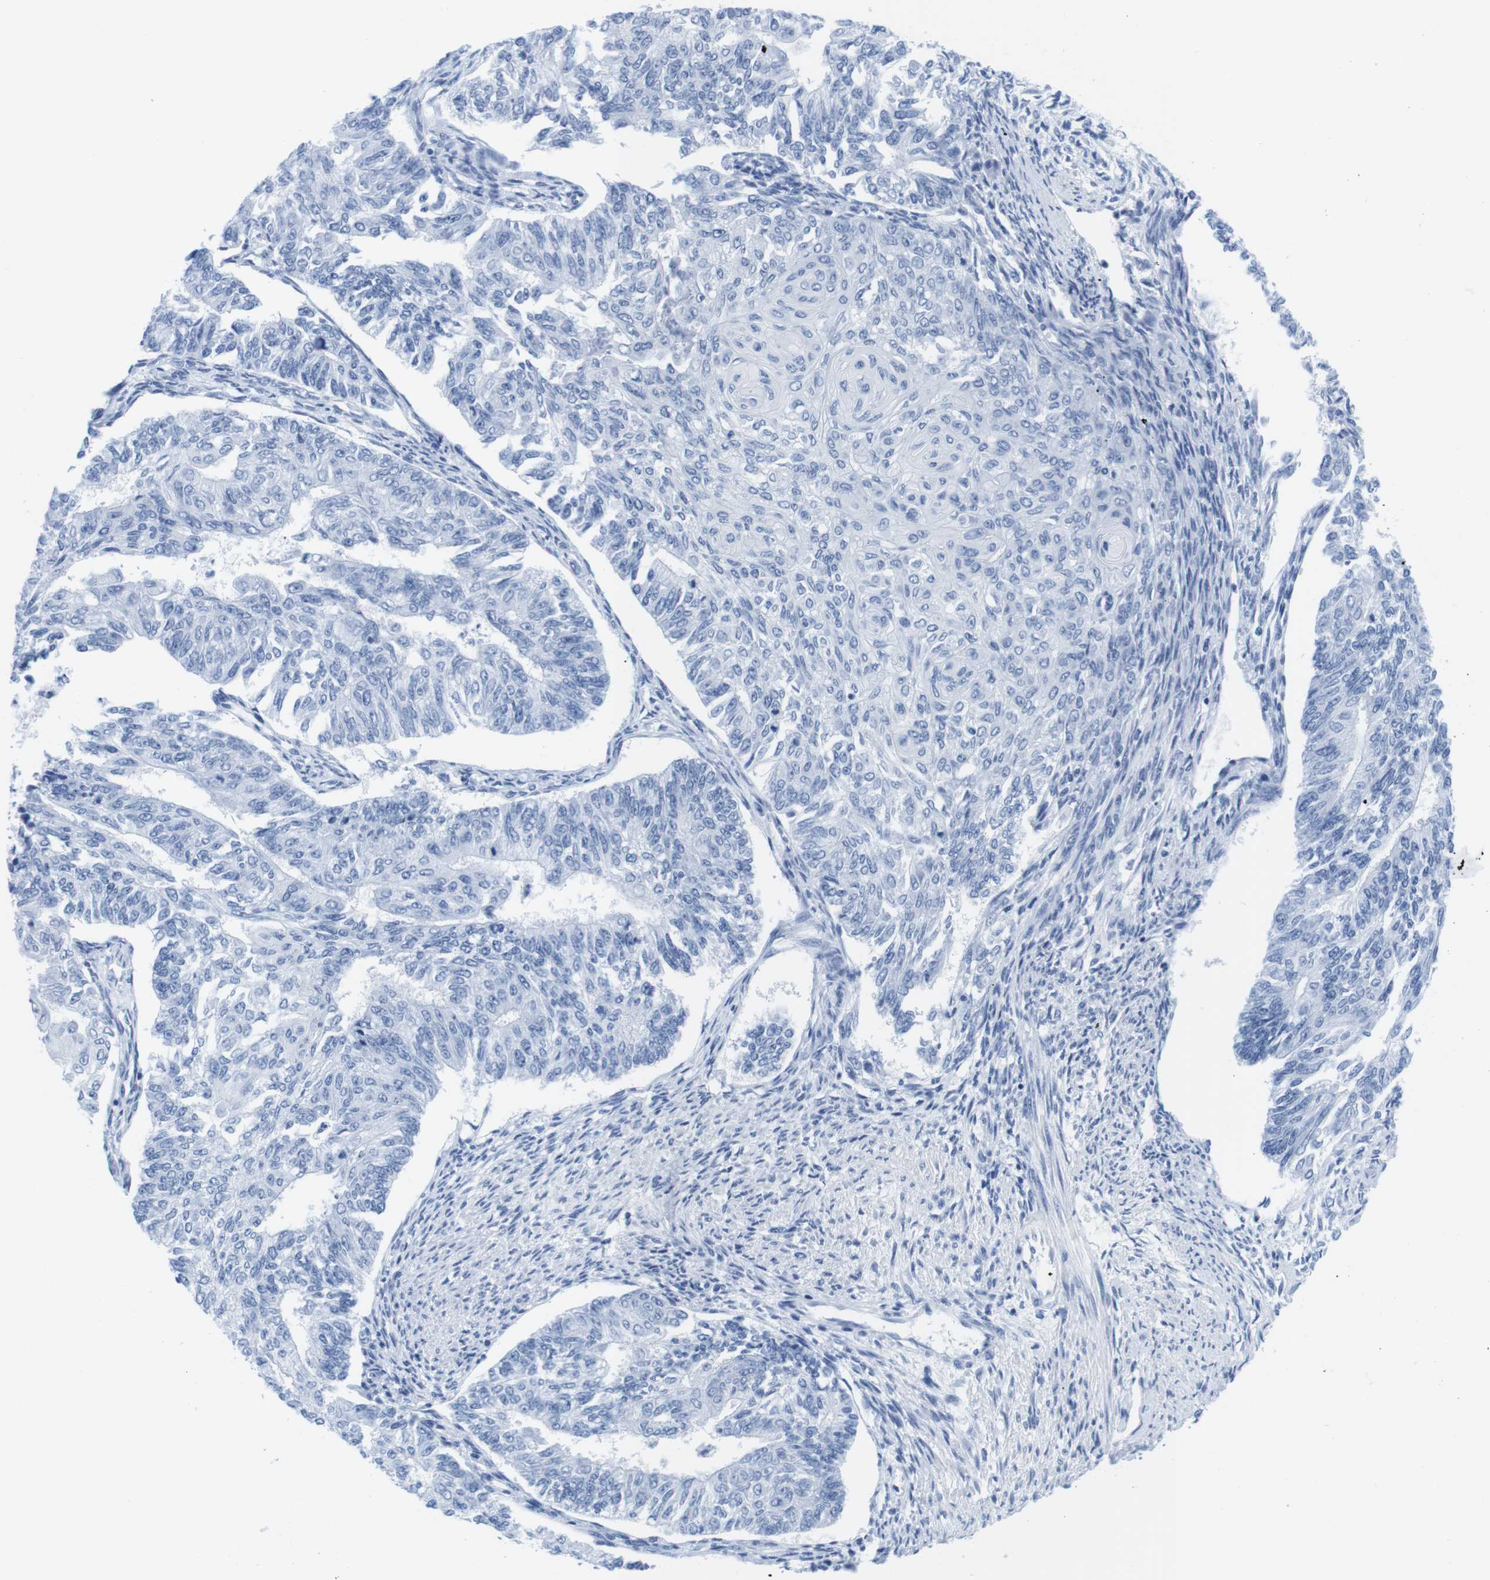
{"staining": {"intensity": "negative", "quantity": "none", "location": "none"}, "tissue": "endometrial cancer", "cell_type": "Tumor cells", "image_type": "cancer", "snomed": [{"axis": "morphology", "description": "Adenocarcinoma, NOS"}, {"axis": "topography", "description": "Endometrium"}], "caption": "The photomicrograph shows no staining of tumor cells in adenocarcinoma (endometrial).", "gene": "IFI16", "patient": {"sex": "female", "age": 32}}